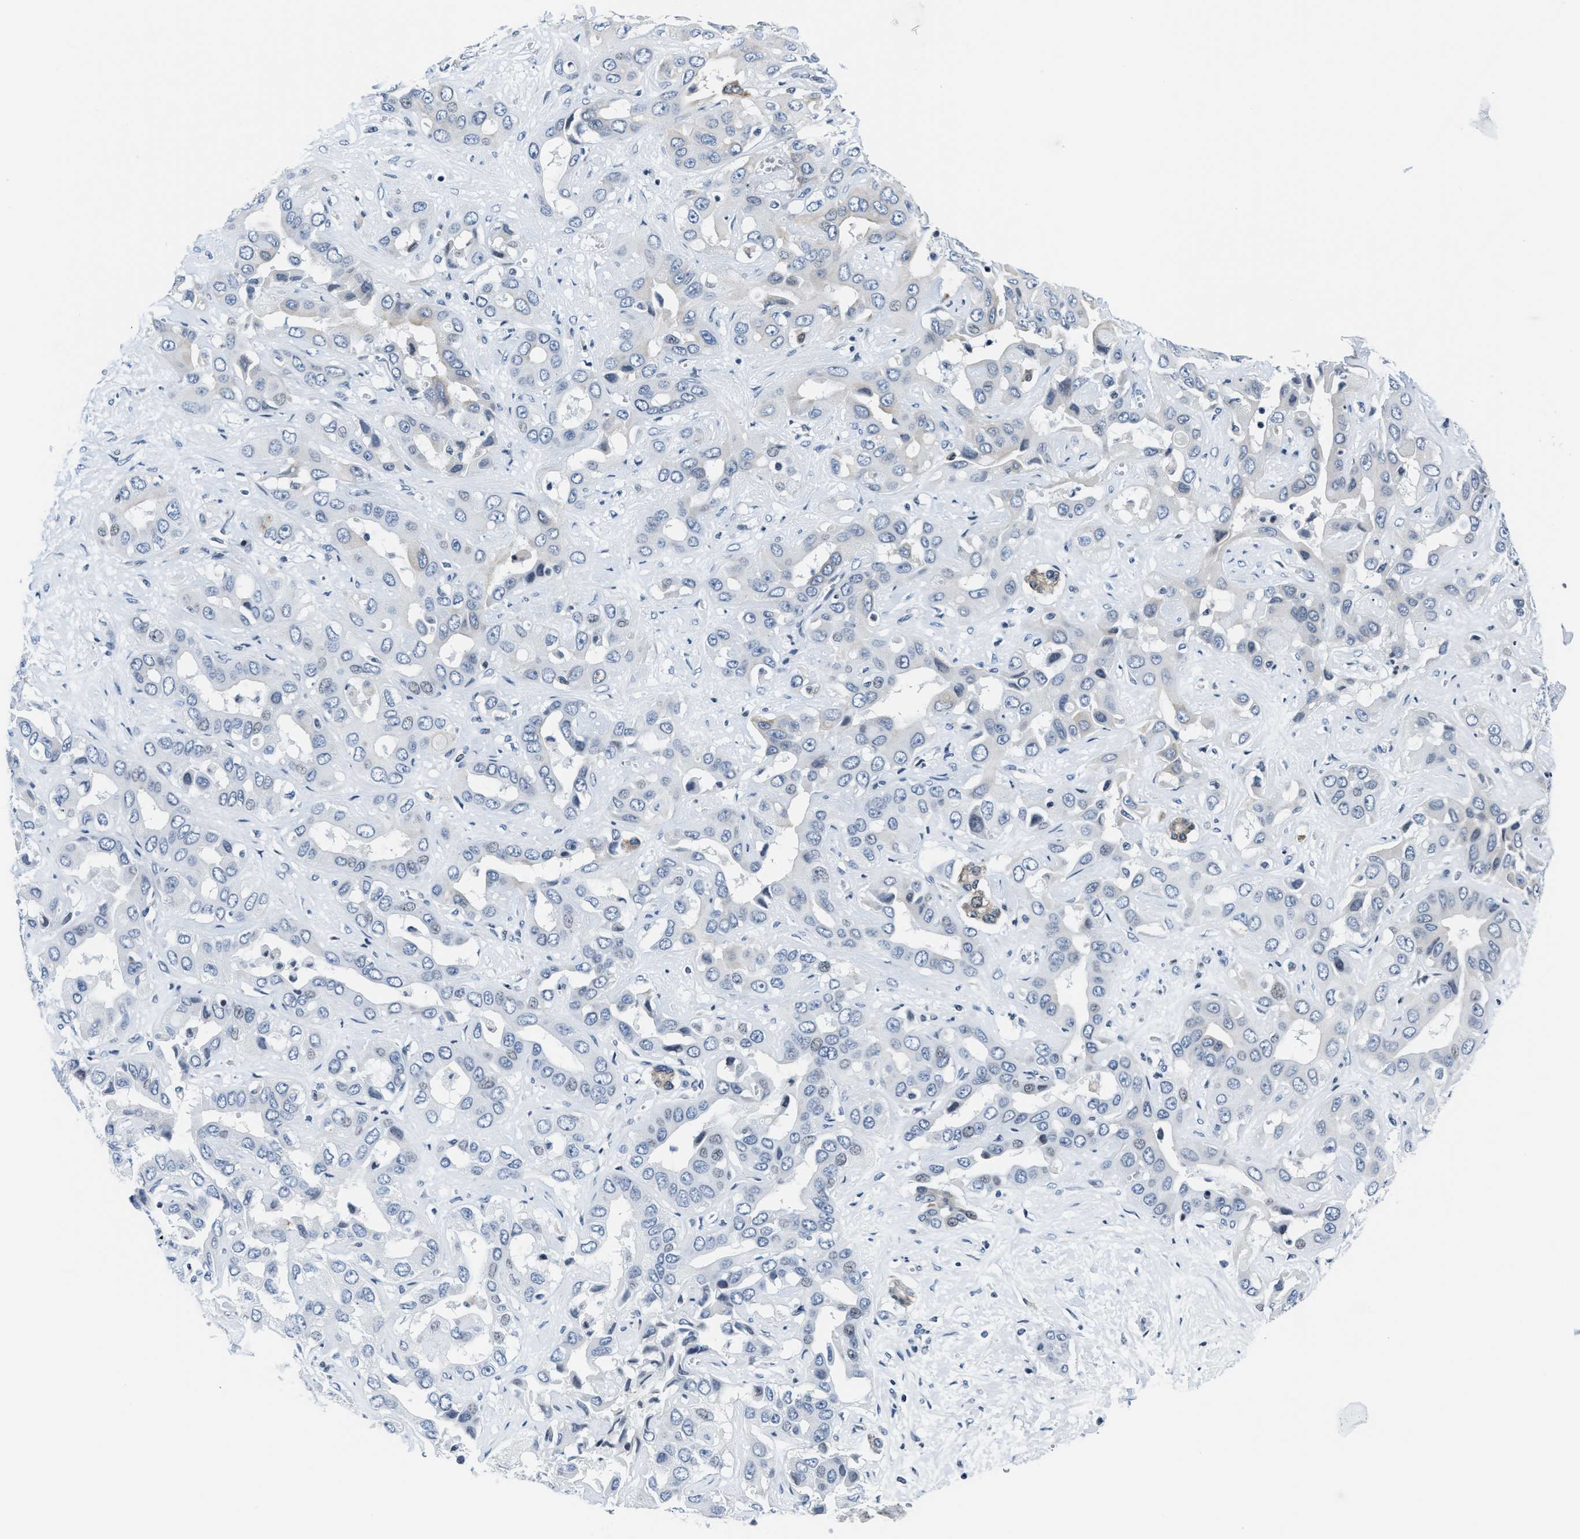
{"staining": {"intensity": "negative", "quantity": "none", "location": "none"}, "tissue": "liver cancer", "cell_type": "Tumor cells", "image_type": "cancer", "snomed": [{"axis": "morphology", "description": "Cholangiocarcinoma"}, {"axis": "topography", "description": "Liver"}], "caption": "There is no significant staining in tumor cells of cholangiocarcinoma (liver).", "gene": "ASZ1", "patient": {"sex": "female", "age": 52}}